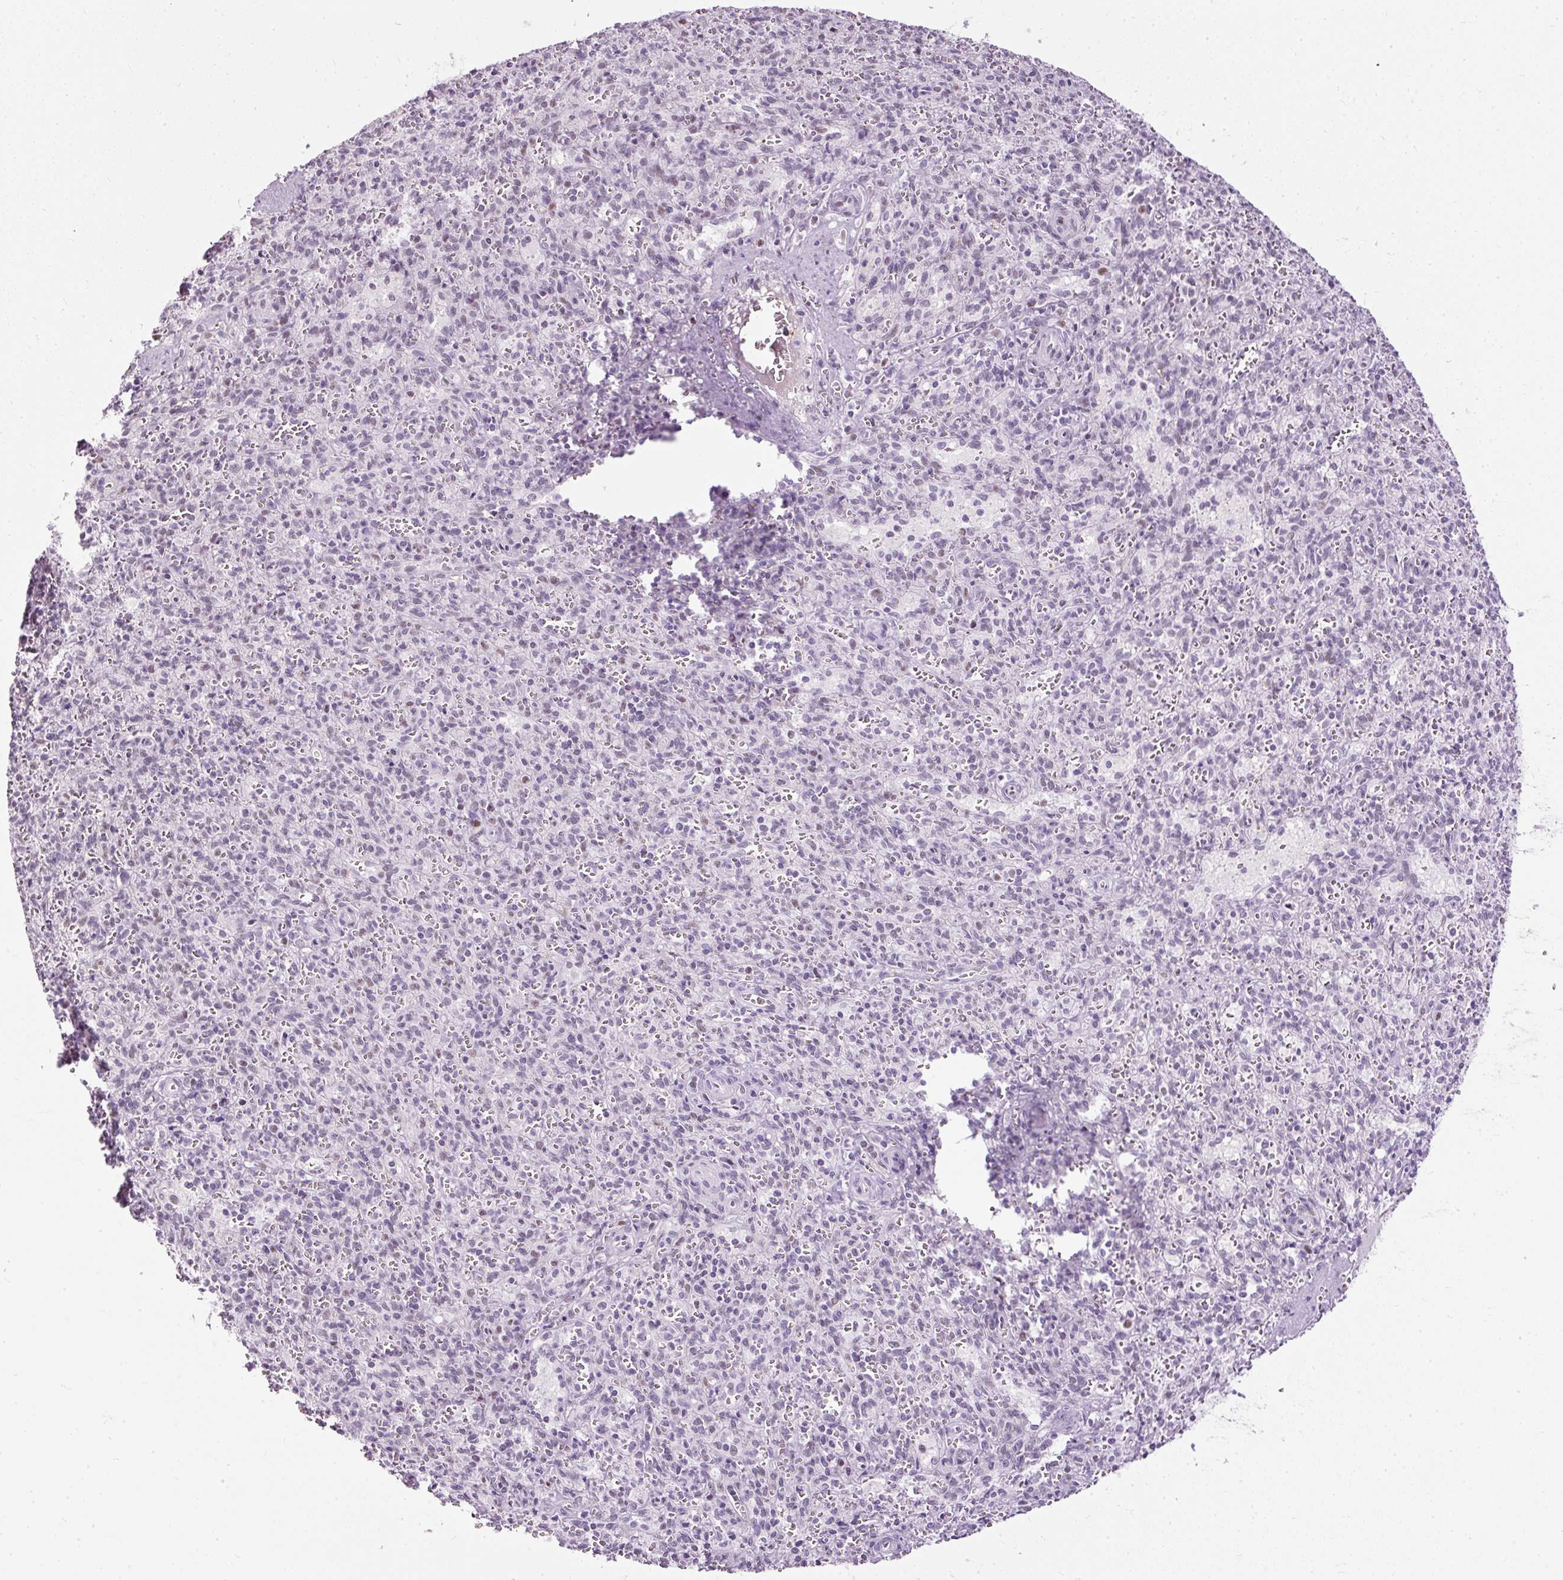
{"staining": {"intensity": "negative", "quantity": "none", "location": "none"}, "tissue": "spleen", "cell_type": "Cells in red pulp", "image_type": "normal", "snomed": [{"axis": "morphology", "description": "Normal tissue, NOS"}, {"axis": "topography", "description": "Spleen"}], "caption": "IHC of normal spleen demonstrates no staining in cells in red pulp.", "gene": "PDE6B", "patient": {"sex": "female", "age": 26}}